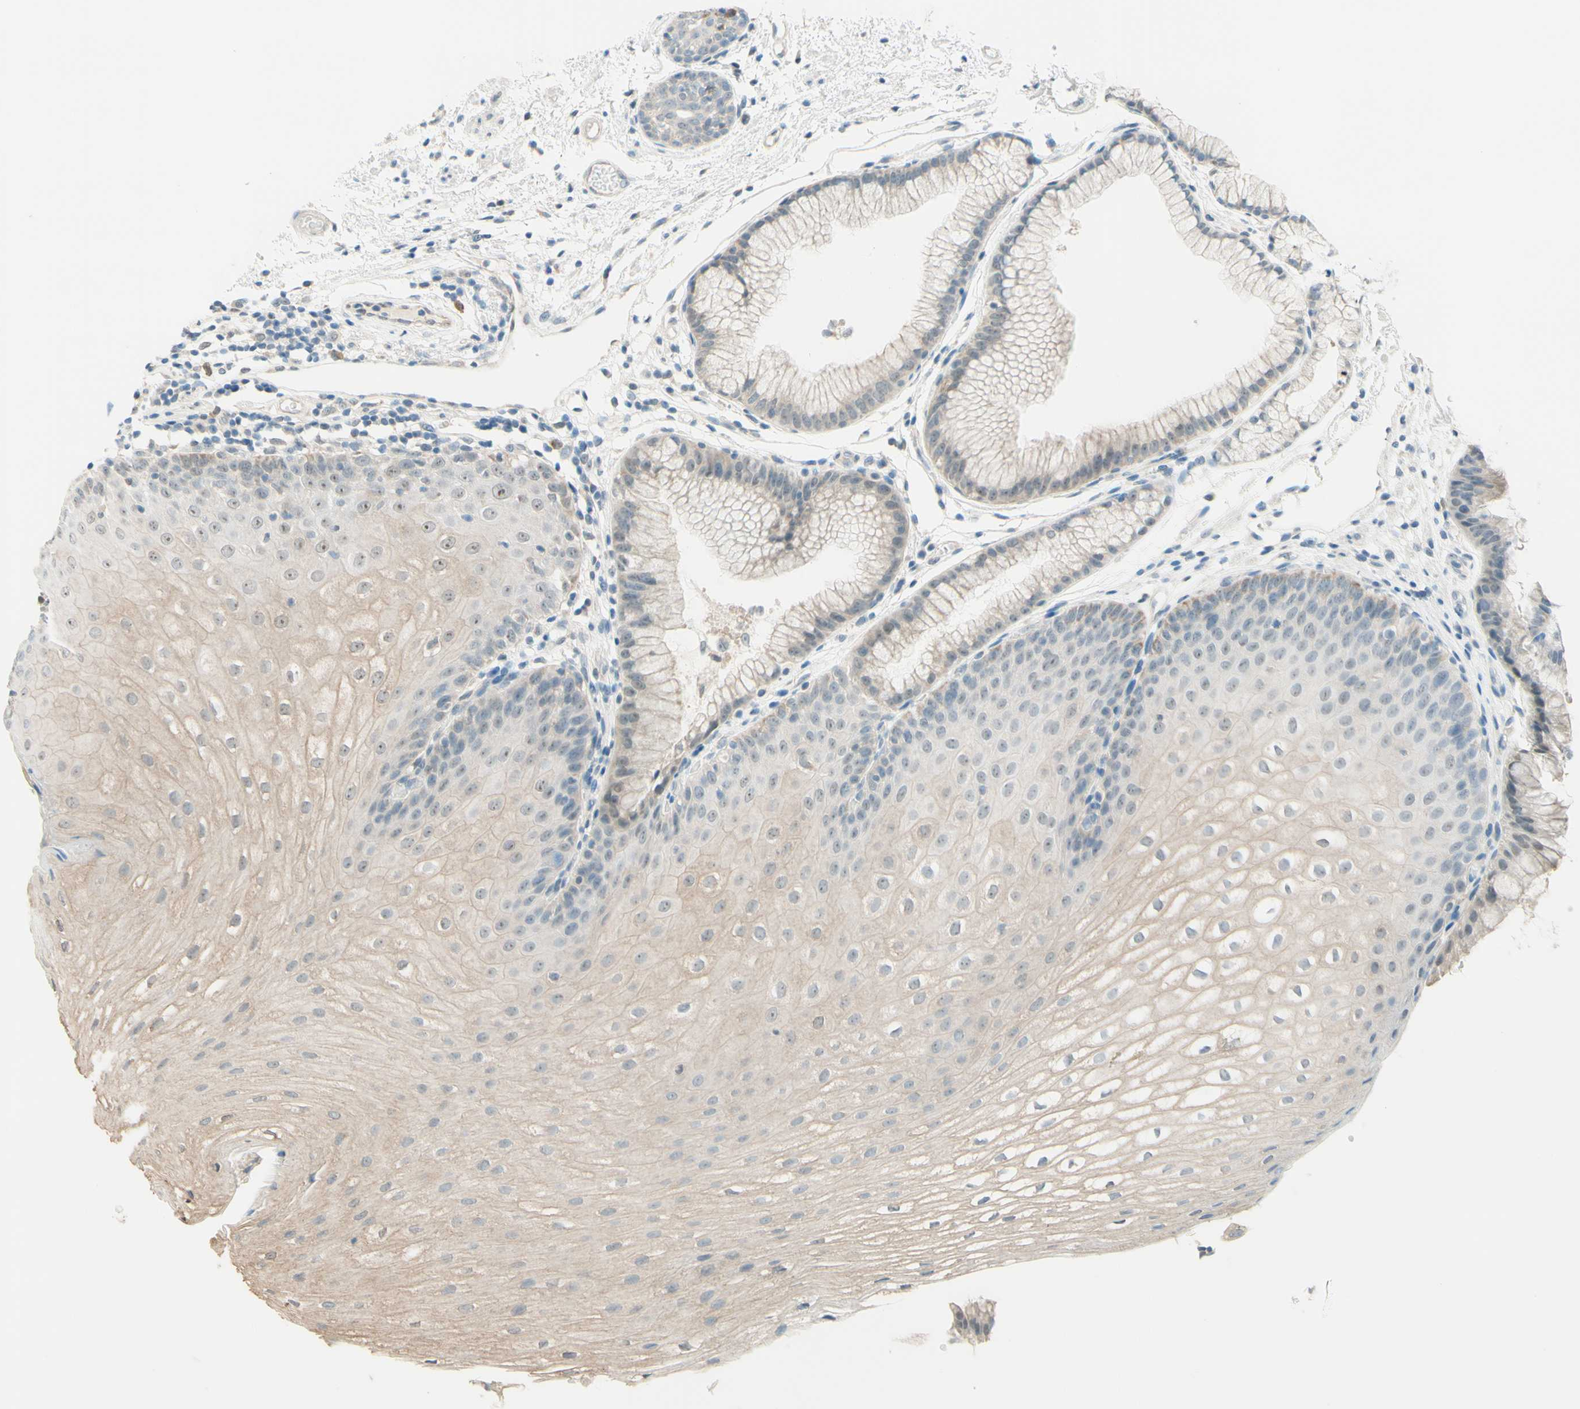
{"staining": {"intensity": "weak", "quantity": "25%-75%", "location": "cytoplasmic/membranous"}, "tissue": "stomach", "cell_type": "Glandular cells", "image_type": "normal", "snomed": [{"axis": "morphology", "description": "Normal tissue, NOS"}, {"axis": "topography", "description": "Stomach, upper"}], "caption": "Immunohistochemistry (IHC) image of normal stomach stained for a protein (brown), which demonstrates low levels of weak cytoplasmic/membranous staining in approximately 25%-75% of glandular cells.", "gene": "JPH1", "patient": {"sex": "male", "age": 72}}